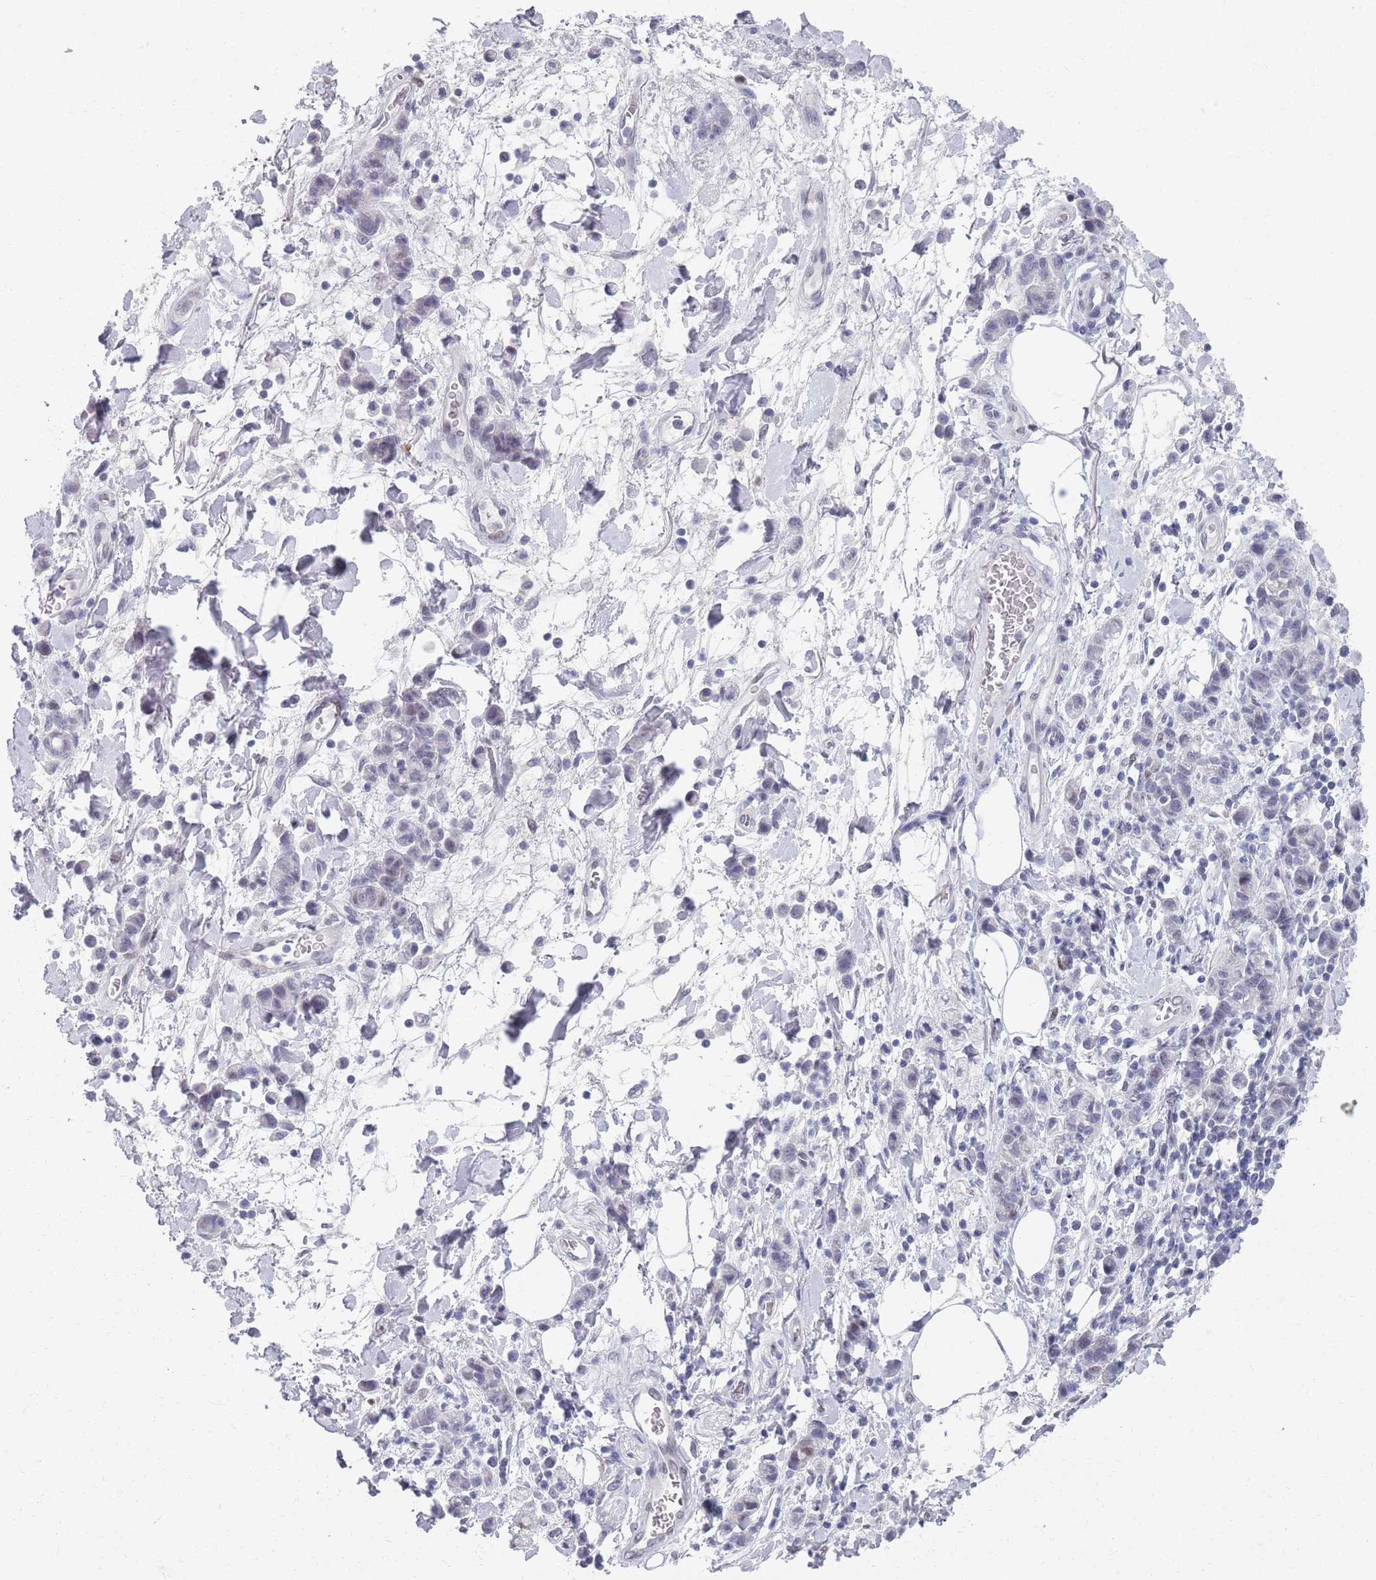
{"staining": {"intensity": "negative", "quantity": "none", "location": "none"}, "tissue": "stomach cancer", "cell_type": "Tumor cells", "image_type": "cancer", "snomed": [{"axis": "morphology", "description": "Adenocarcinoma, NOS"}, {"axis": "topography", "description": "Stomach"}], "caption": "This is an IHC histopathology image of human stomach adenocarcinoma. There is no expression in tumor cells.", "gene": "SAMD1", "patient": {"sex": "male", "age": 77}}